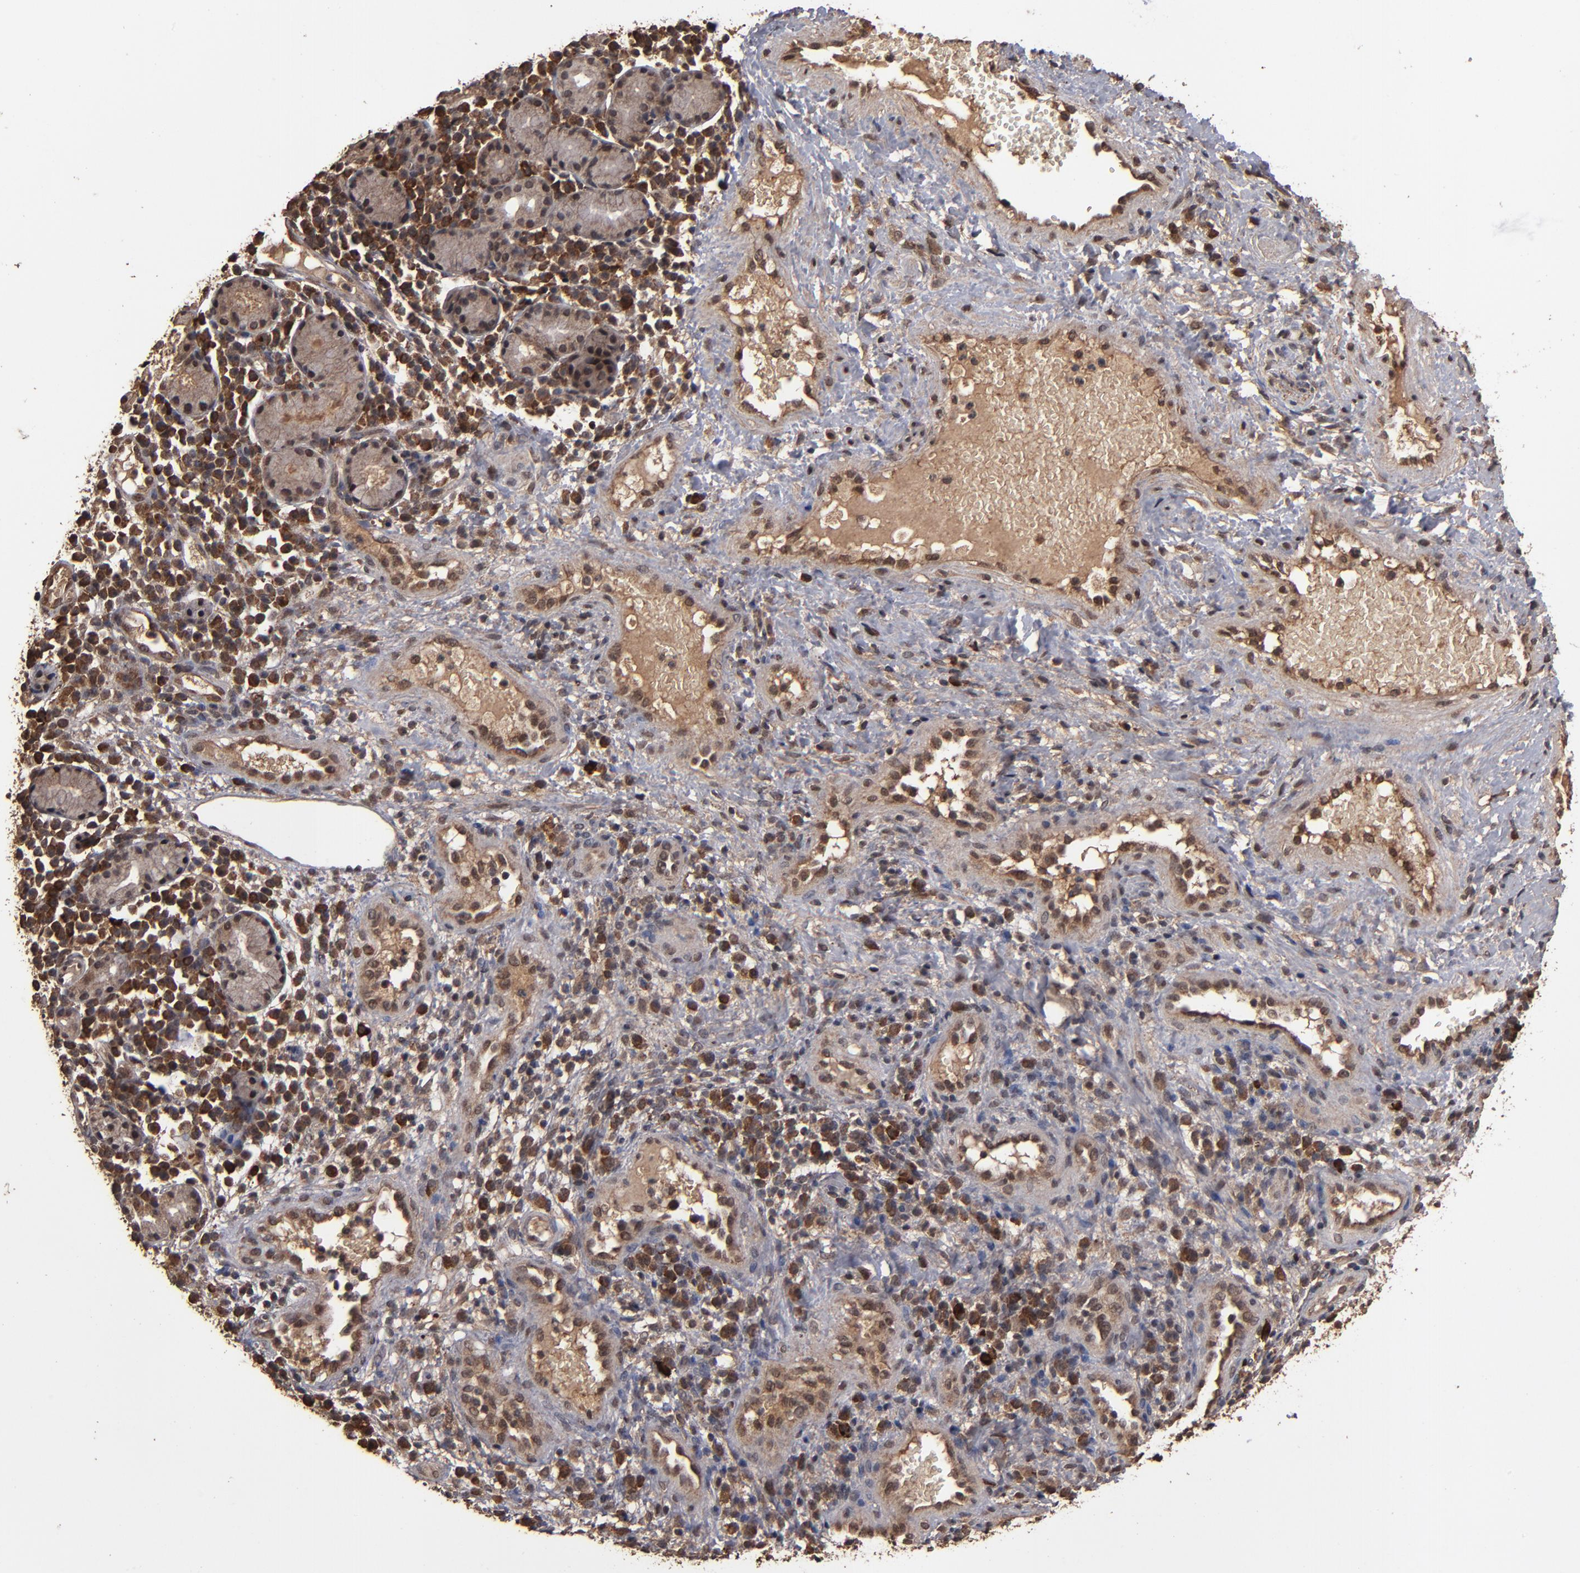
{"staining": {"intensity": "moderate", "quantity": ">75%", "location": "cytoplasmic/membranous"}, "tissue": "nasopharynx", "cell_type": "Respiratory epithelial cells", "image_type": "normal", "snomed": [{"axis": "morphology", "description": "Normal tissue, NOS"}, {"axis": "morphology", "description": "Inflammation, NOS"}, {"axis": "morphology", "description": "Malignant melanoma, Metastatic site"}, {"axis": "topography", "description": "Nasopharynx"}], "caption": "DAB (3,3'-diaminobenzidine) immunohistochemical staining of benign human nasopharynx exhibits moderate cytoplasmic/membranous protein expression in about >75% of respiratory epithelial cells. Using DAB (brown) and hematoxylin (blue) stains, captured at high magnification using brightfield microscopy.", "gene": "NXF2B", "patient": {"sex": "female", "age": 55}}